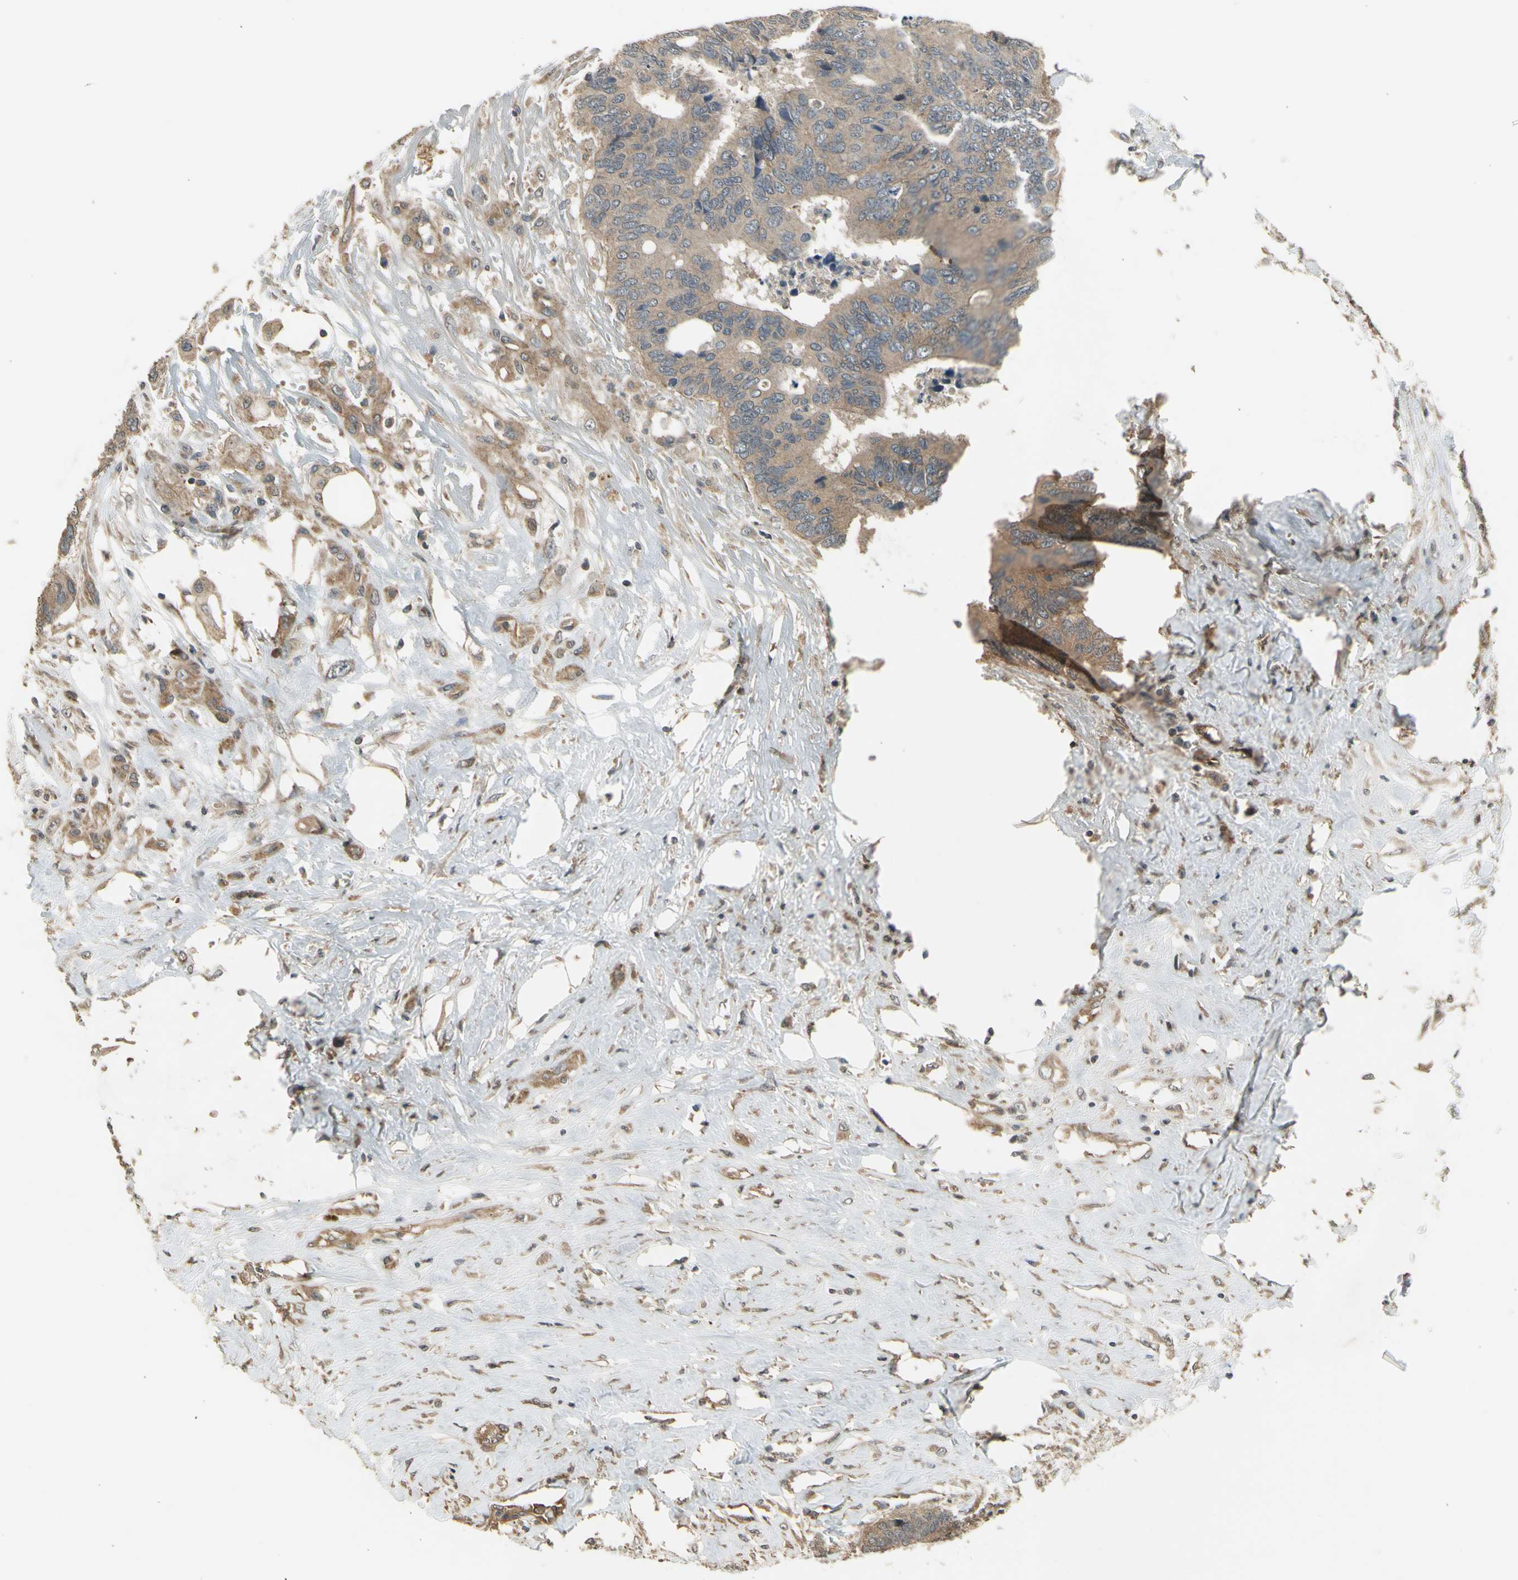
{"staining": {"intensity": "moderate", "quantity": ">75%", "location": "cytoplasmic/membranous"}, "tissue": "colorectal cancer", "cell_type": "Tumor cells", "image_type": "cancer", "snomed": [{"axis": "morphology", "description": "Adenocarcinoma, NOS"}, {"axis": "topography", "description": "Rectum"}], "caption": "Colorectal cancer (adenocarcinoma) was stained to show a protein in brown. There is medium levels of moderate cytoplasmic/membranous staining in about >75% of tumor cells.", "gene": "EFNB2", "patient": {"sex": "male", "age": 55}}